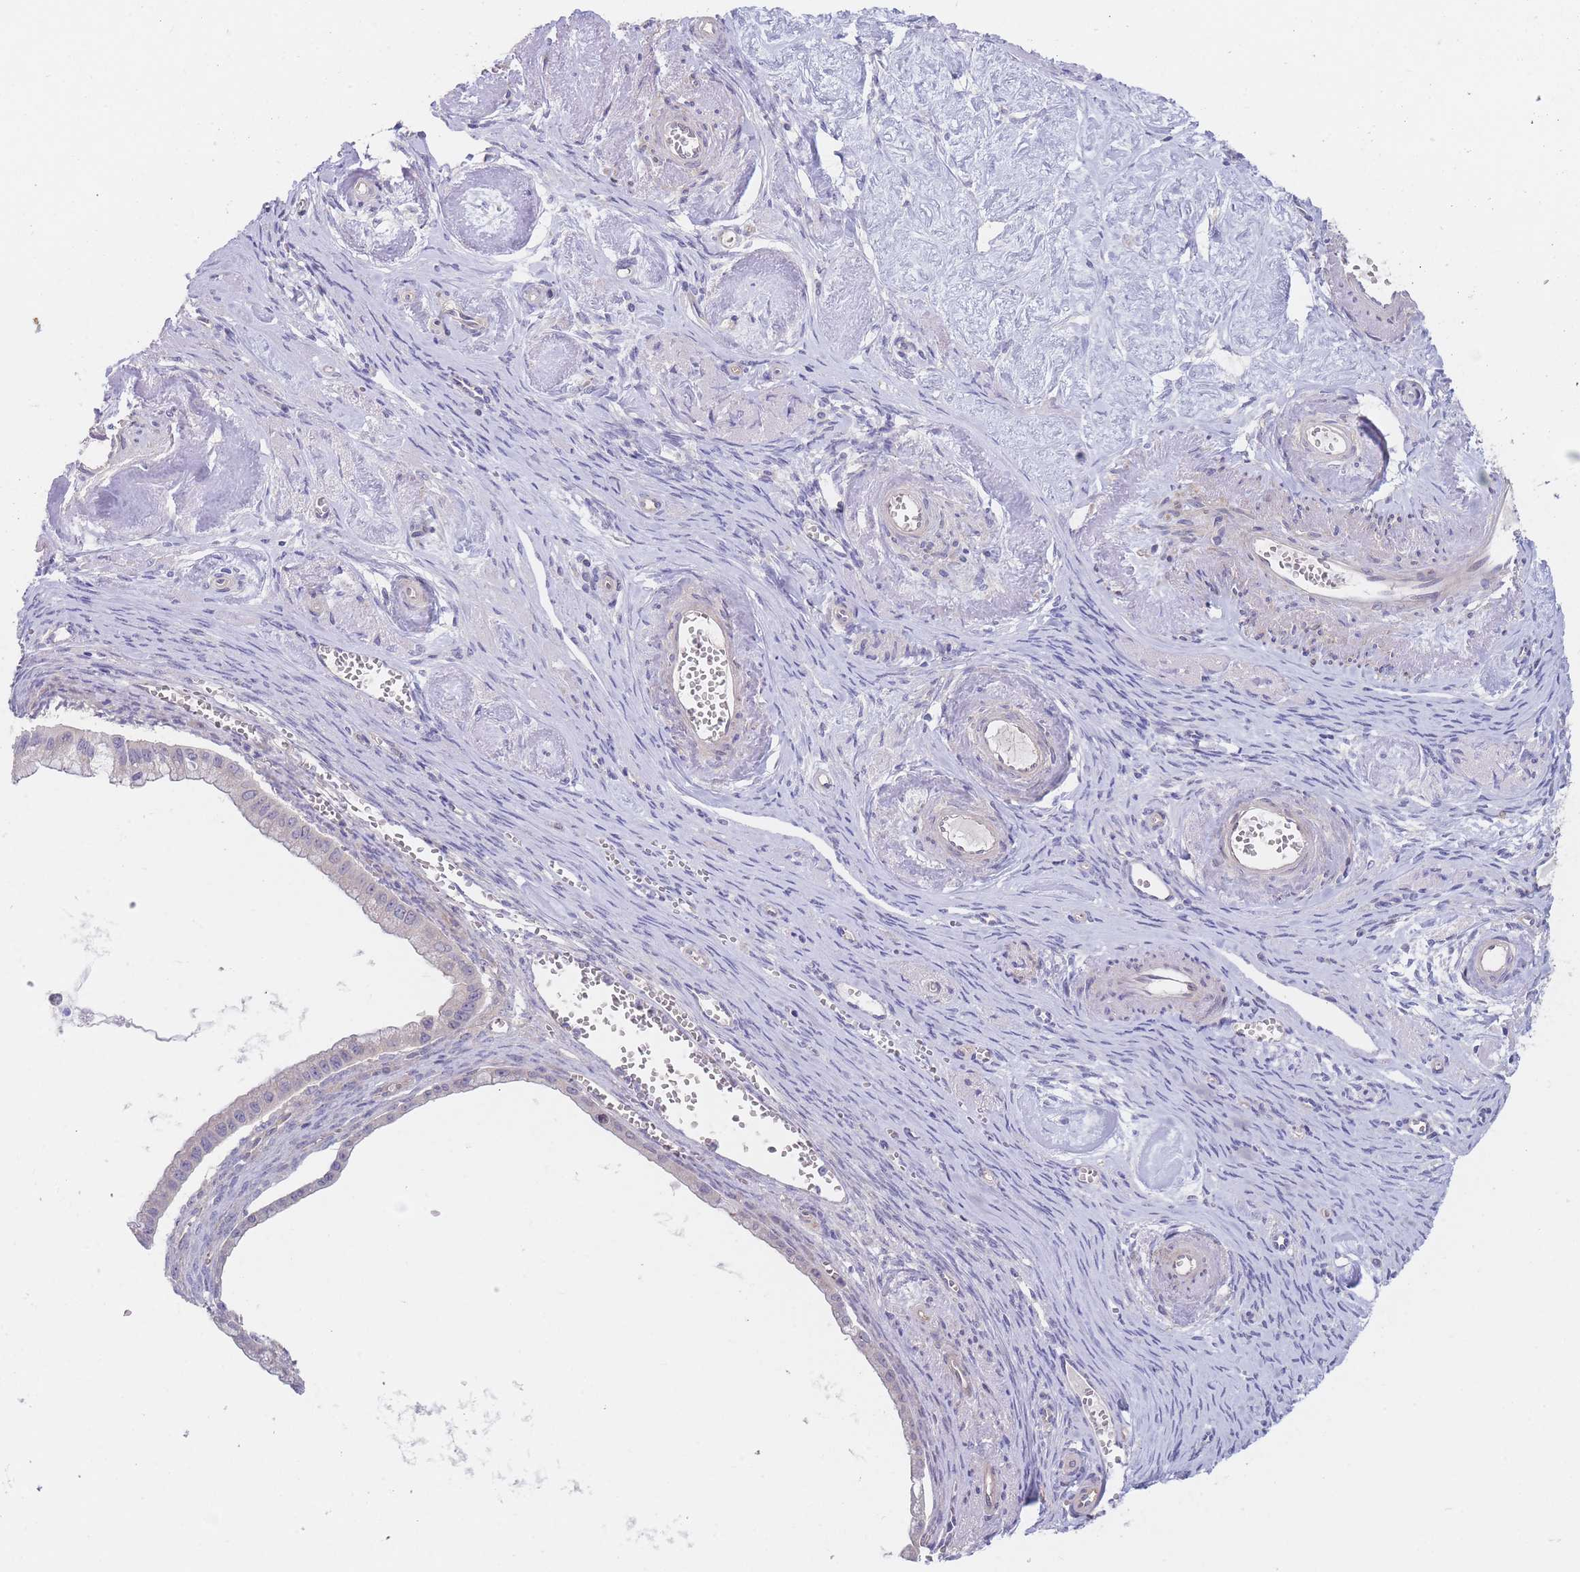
{"staining": {"intensity": "negative", "quantity": "none", "location": "none"}, "tissue": "ovarian cancer", "cell_type": "Tumor cells", "image_type": "cancer", "snomed": [{"axis": "morphology", "description": "Cystadenocarcinoma, mucinous, NOS"}, {"axis": "topography", "description": "Ovary"}], "caption": "This is an IHC histopathology image of human mucinous cystadenocarcinoma (ovarian). There is no staining in tumor cells.", "gene": "ZNF281", "patient": {"sex": "female", "age": 59}}